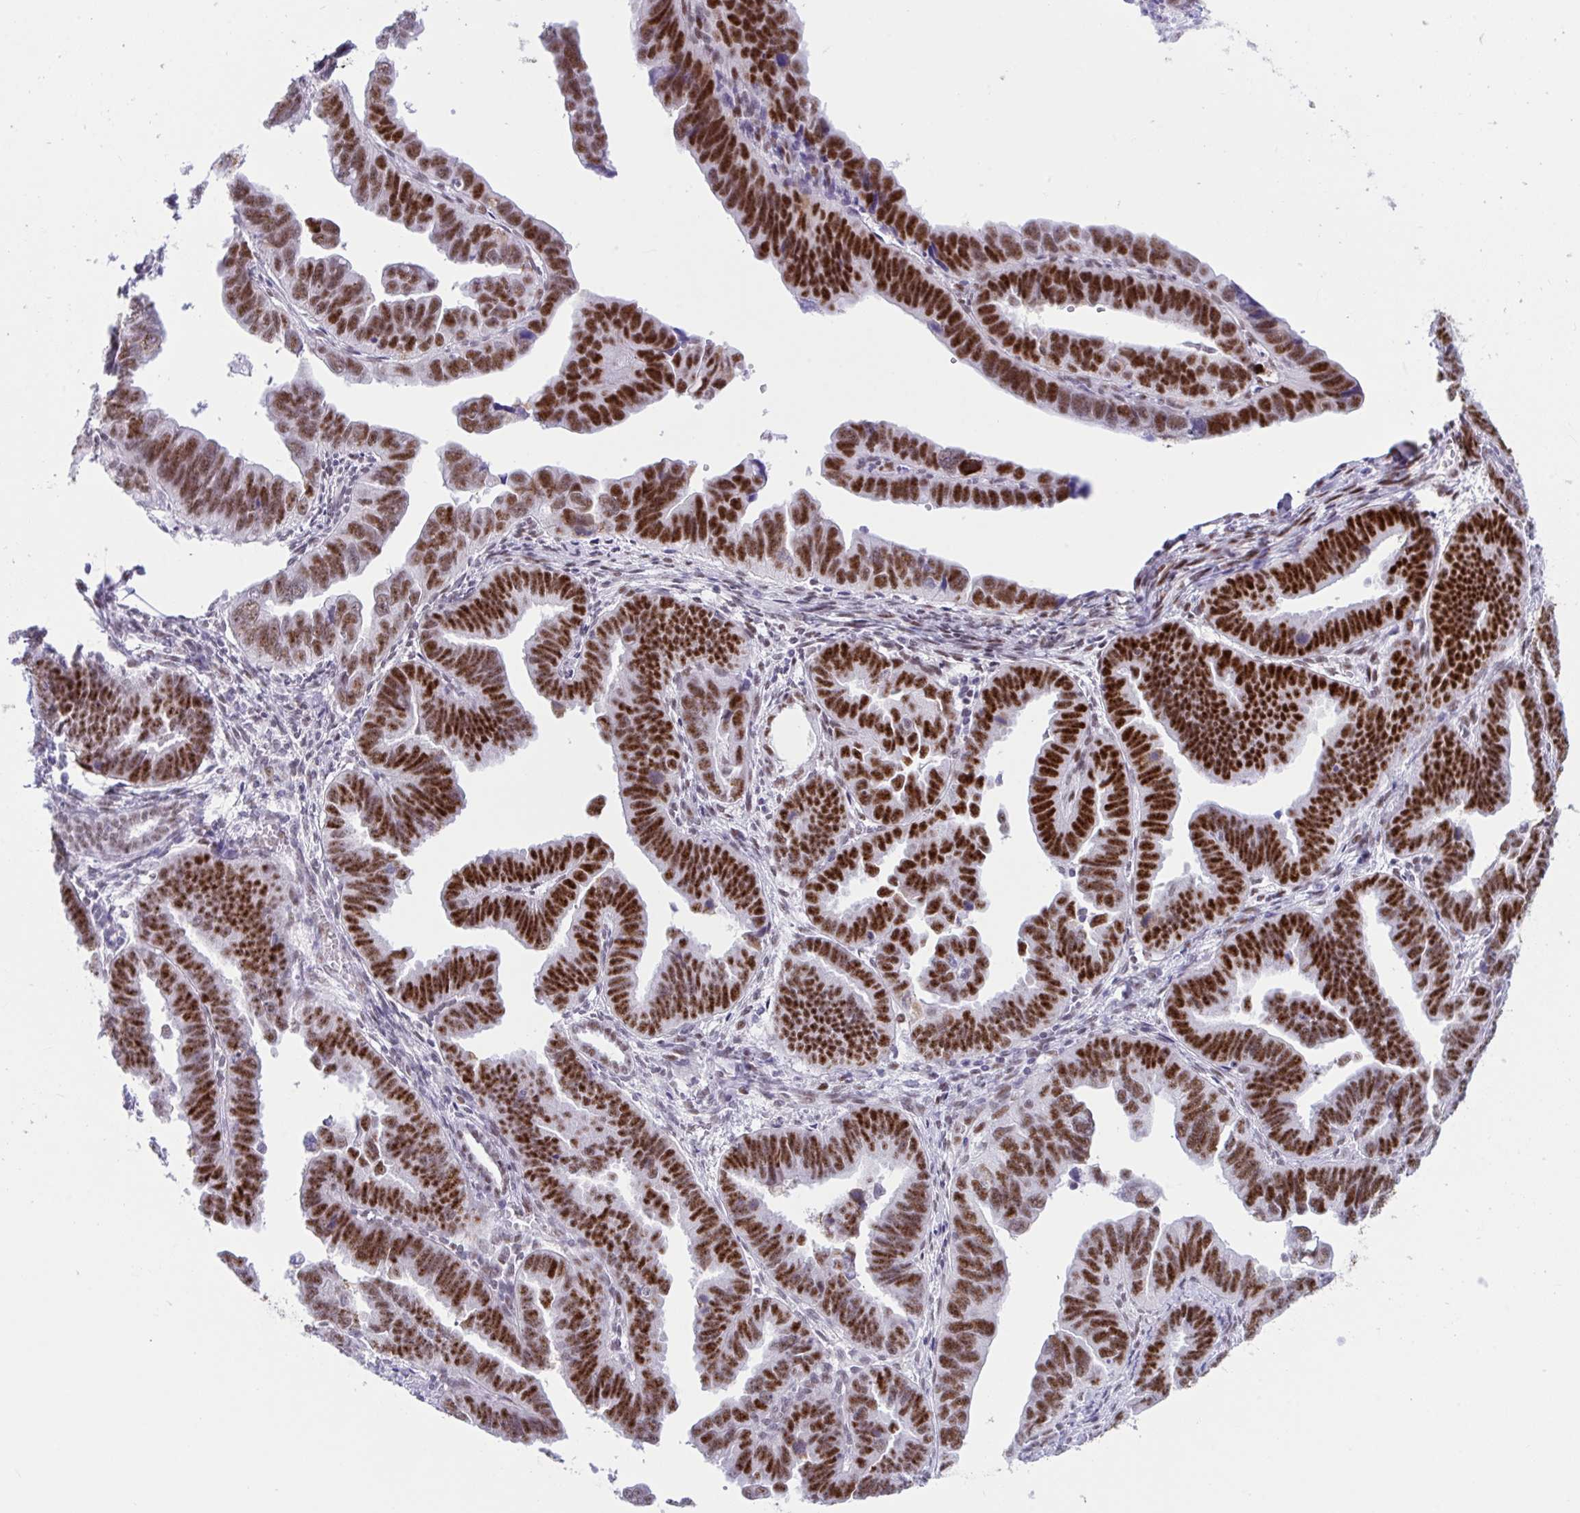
{"staining": {"intensity": "strong", "quantity": ">75%", "location": "nuclear"}, "tissue": "endometrial cancer", "cell_type": "Tumor cells", "image_type": "cancer", "snomed": [{"axis": "morphology", "description": "Adenocarcinoma, NOS"}, {"axis": "topography", "description": "Endometrium"}], "caption": "A micrograph of human adenocarcinoma (endometrial) stained for a protein reveals strong nuclear brown staining in tumor cells.", "gene": "IKZF2", "patient": {"sex": "female", "age": 75}}